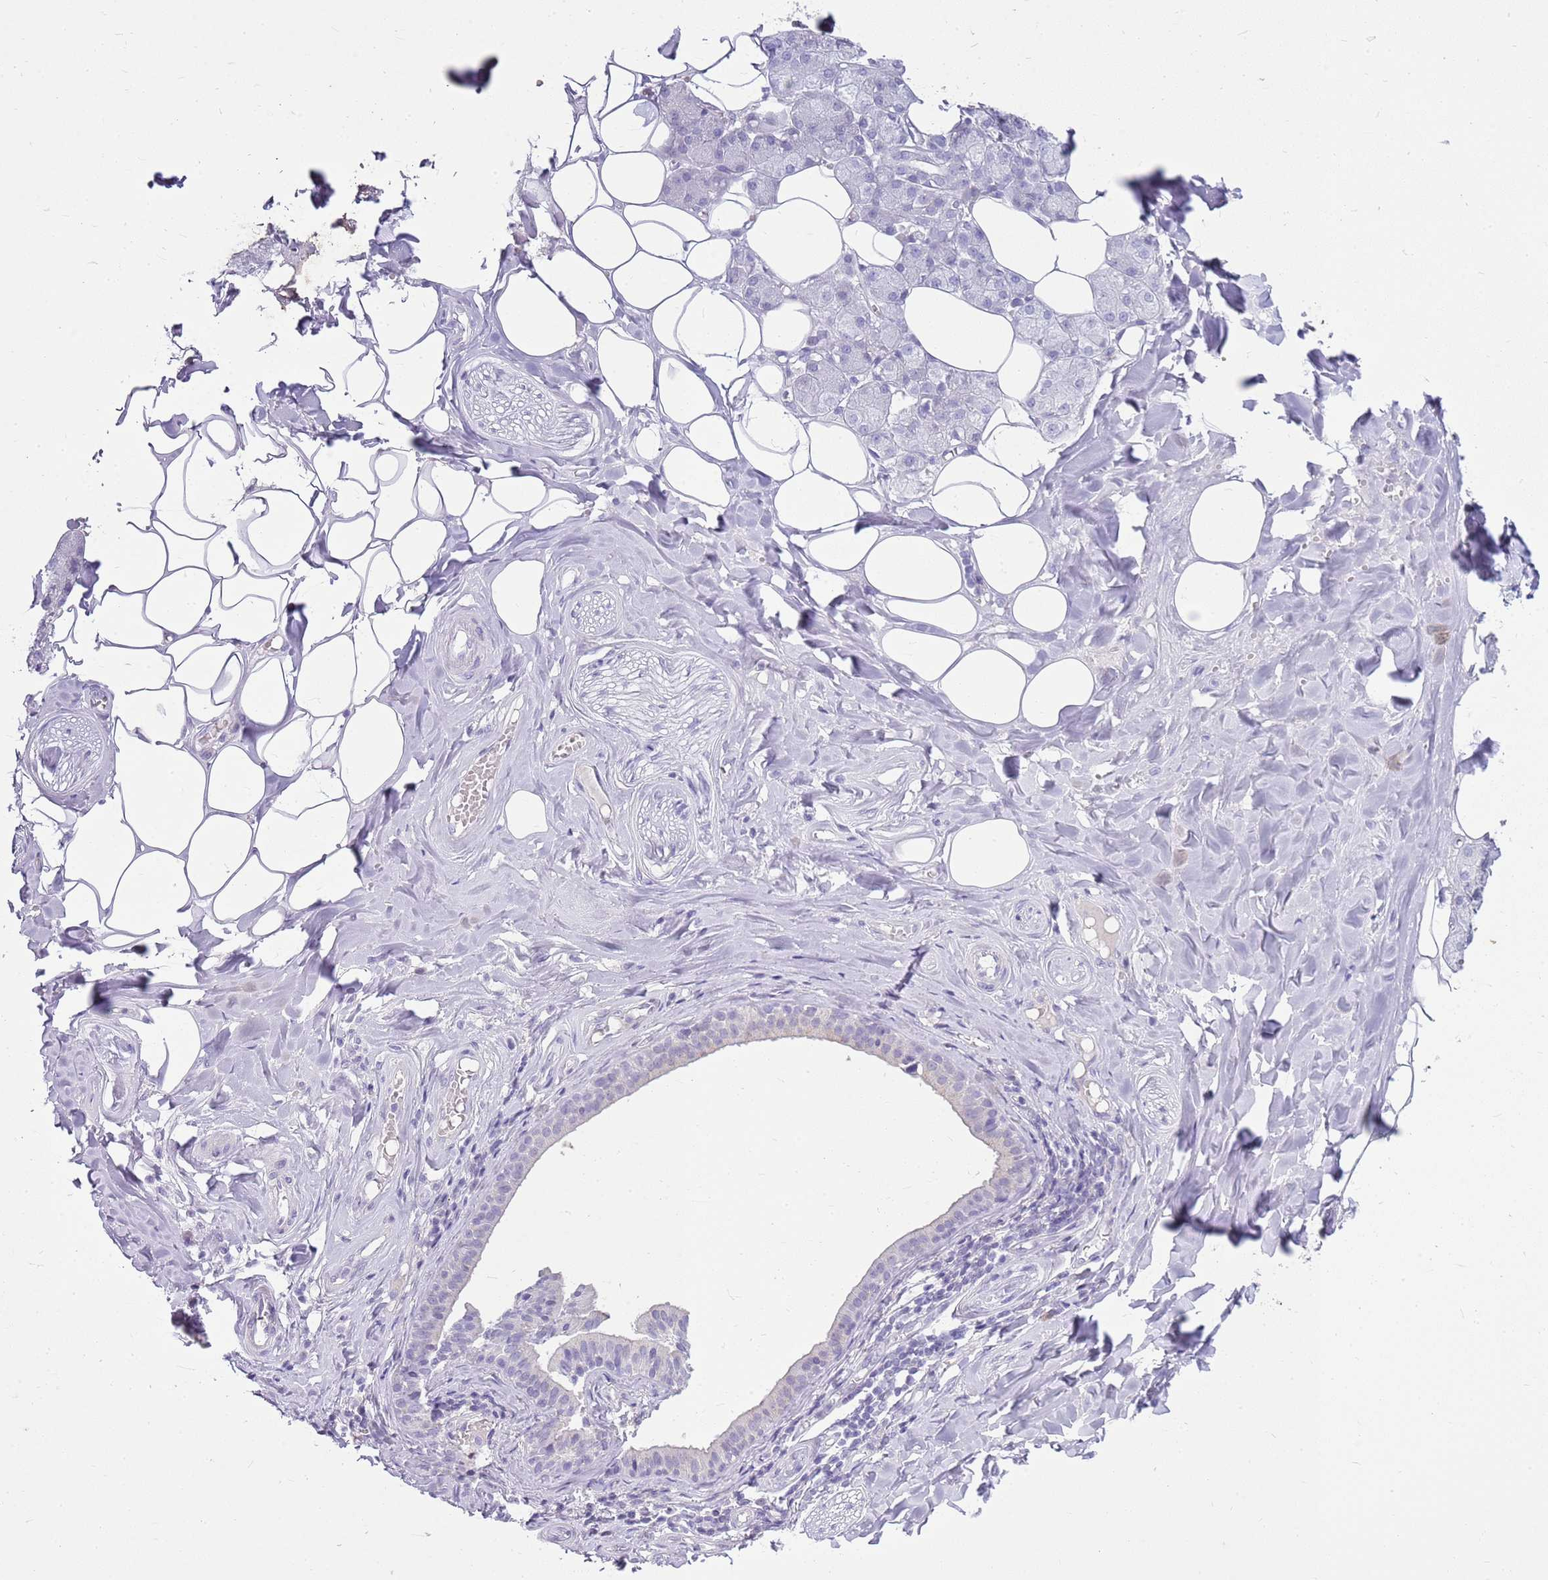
{"staining": {"intensity": "negative", "quantity": "none", "location": "none"}, "tissue": "salivary gland", "cell_type": "Glandular cells", "image_type": "normal", "snomed": [{"axis": "morphology", "description": "Normal tissue, NOS"}, {"axis": "topography", "description": "Salivary gland"}], "caption": "The histopathology image demonstrates no significant positivity in glandular cells of salivary gland.", "gene": "FABP2", "patient": {"sex": "male", "age": 62}}